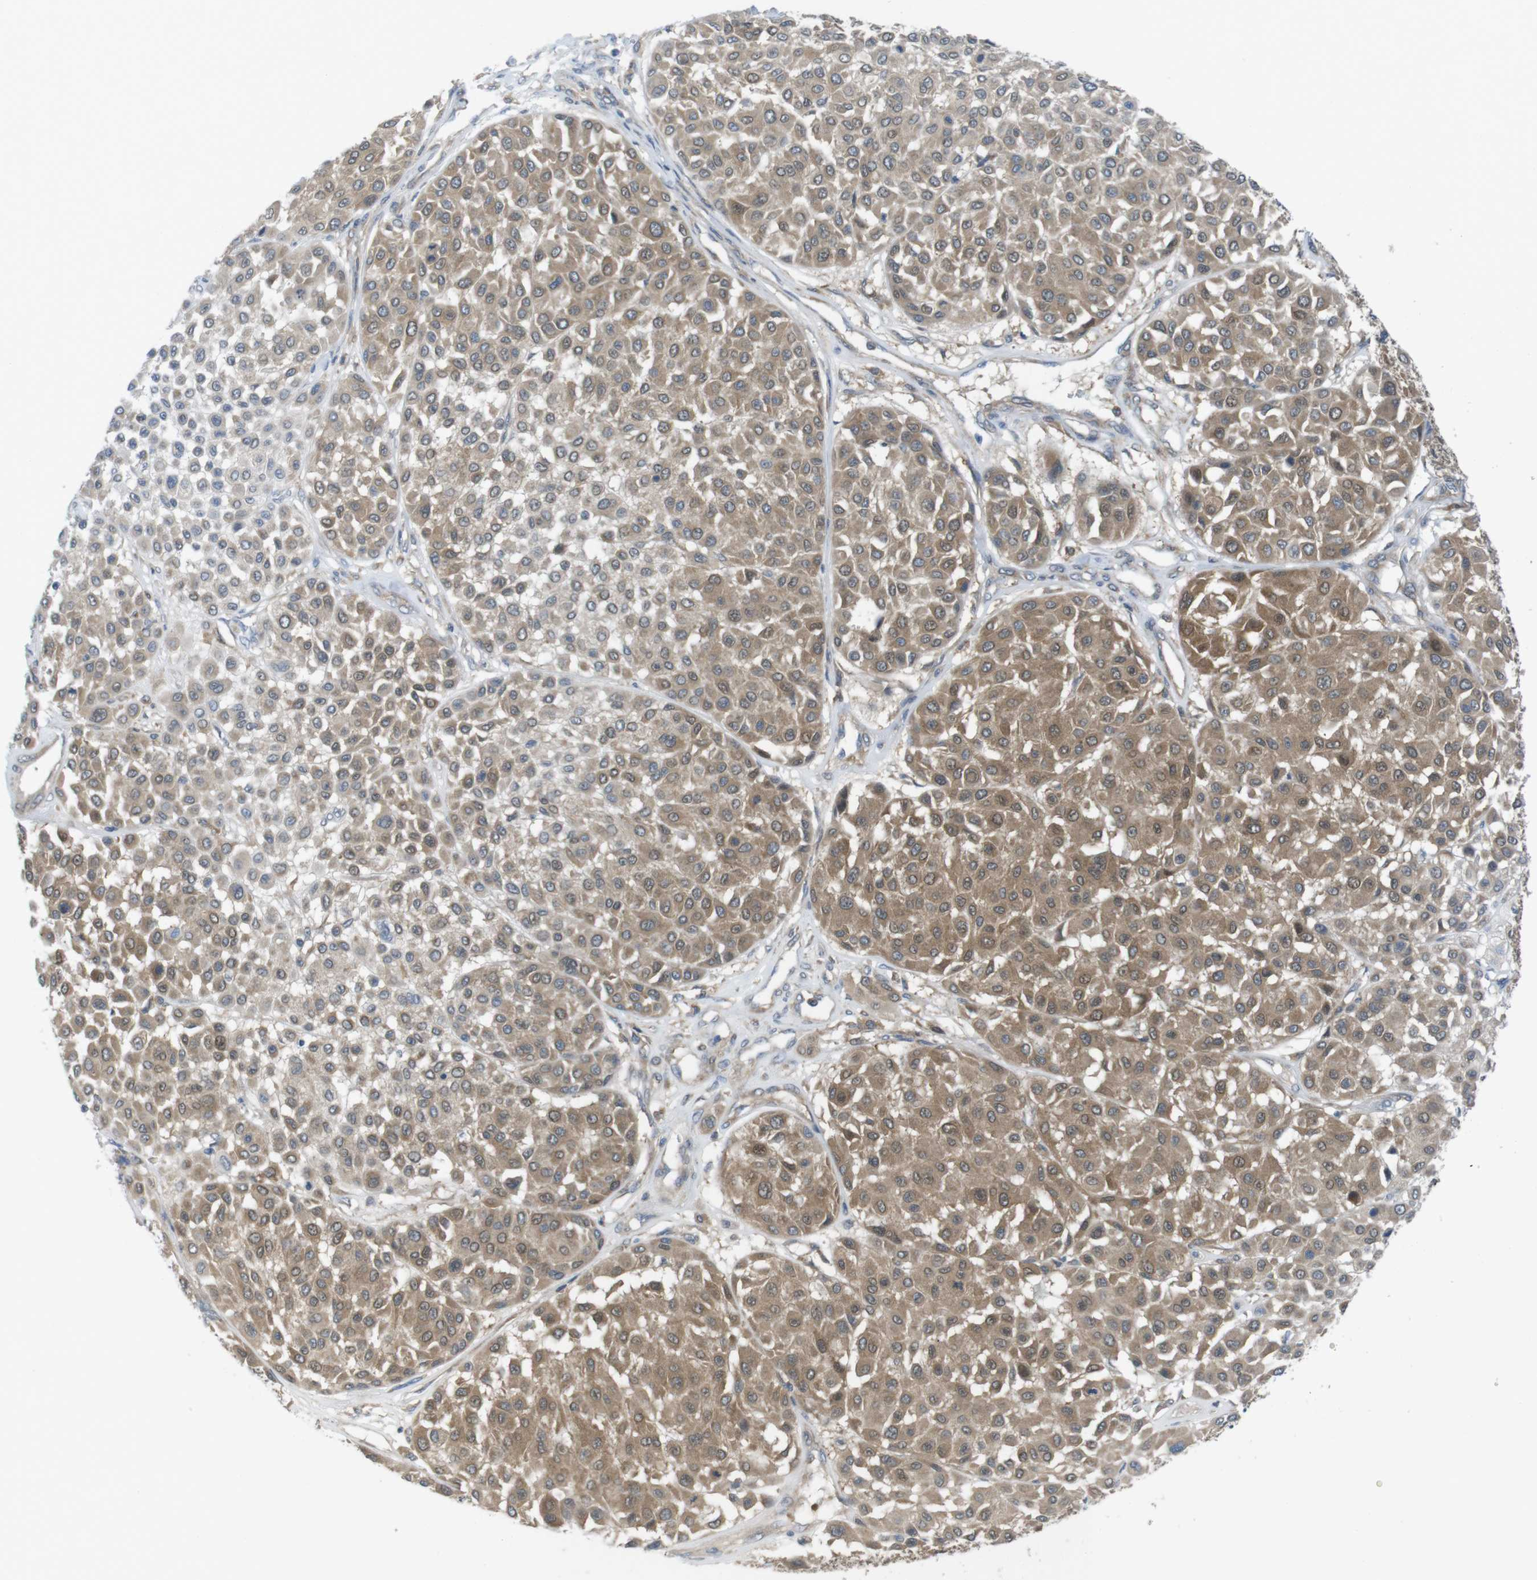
{"staining": {"intensity": "moderate", "quantity": "25%-75%", "location": "cytoplasmic/membranous"}, "tissue": "melanoma", "cell_type": "Tumor cells", "image_type": "cancer", "snomed": [{"axis": "morphology", "description": "Malignant melanoma, Metastatic site"}, {"axis": "topography", "description": "Soft tissue"}], "caption": "High-power microscopy captured an immunohistochemistry (IHC) micrograph of melanoma, revealing moderate cytoplasmic/membranous staining in about 25%-75% of tumor cells.", "gene": "MTHFD1", "patient": {"sex": "male", "age": 41}}